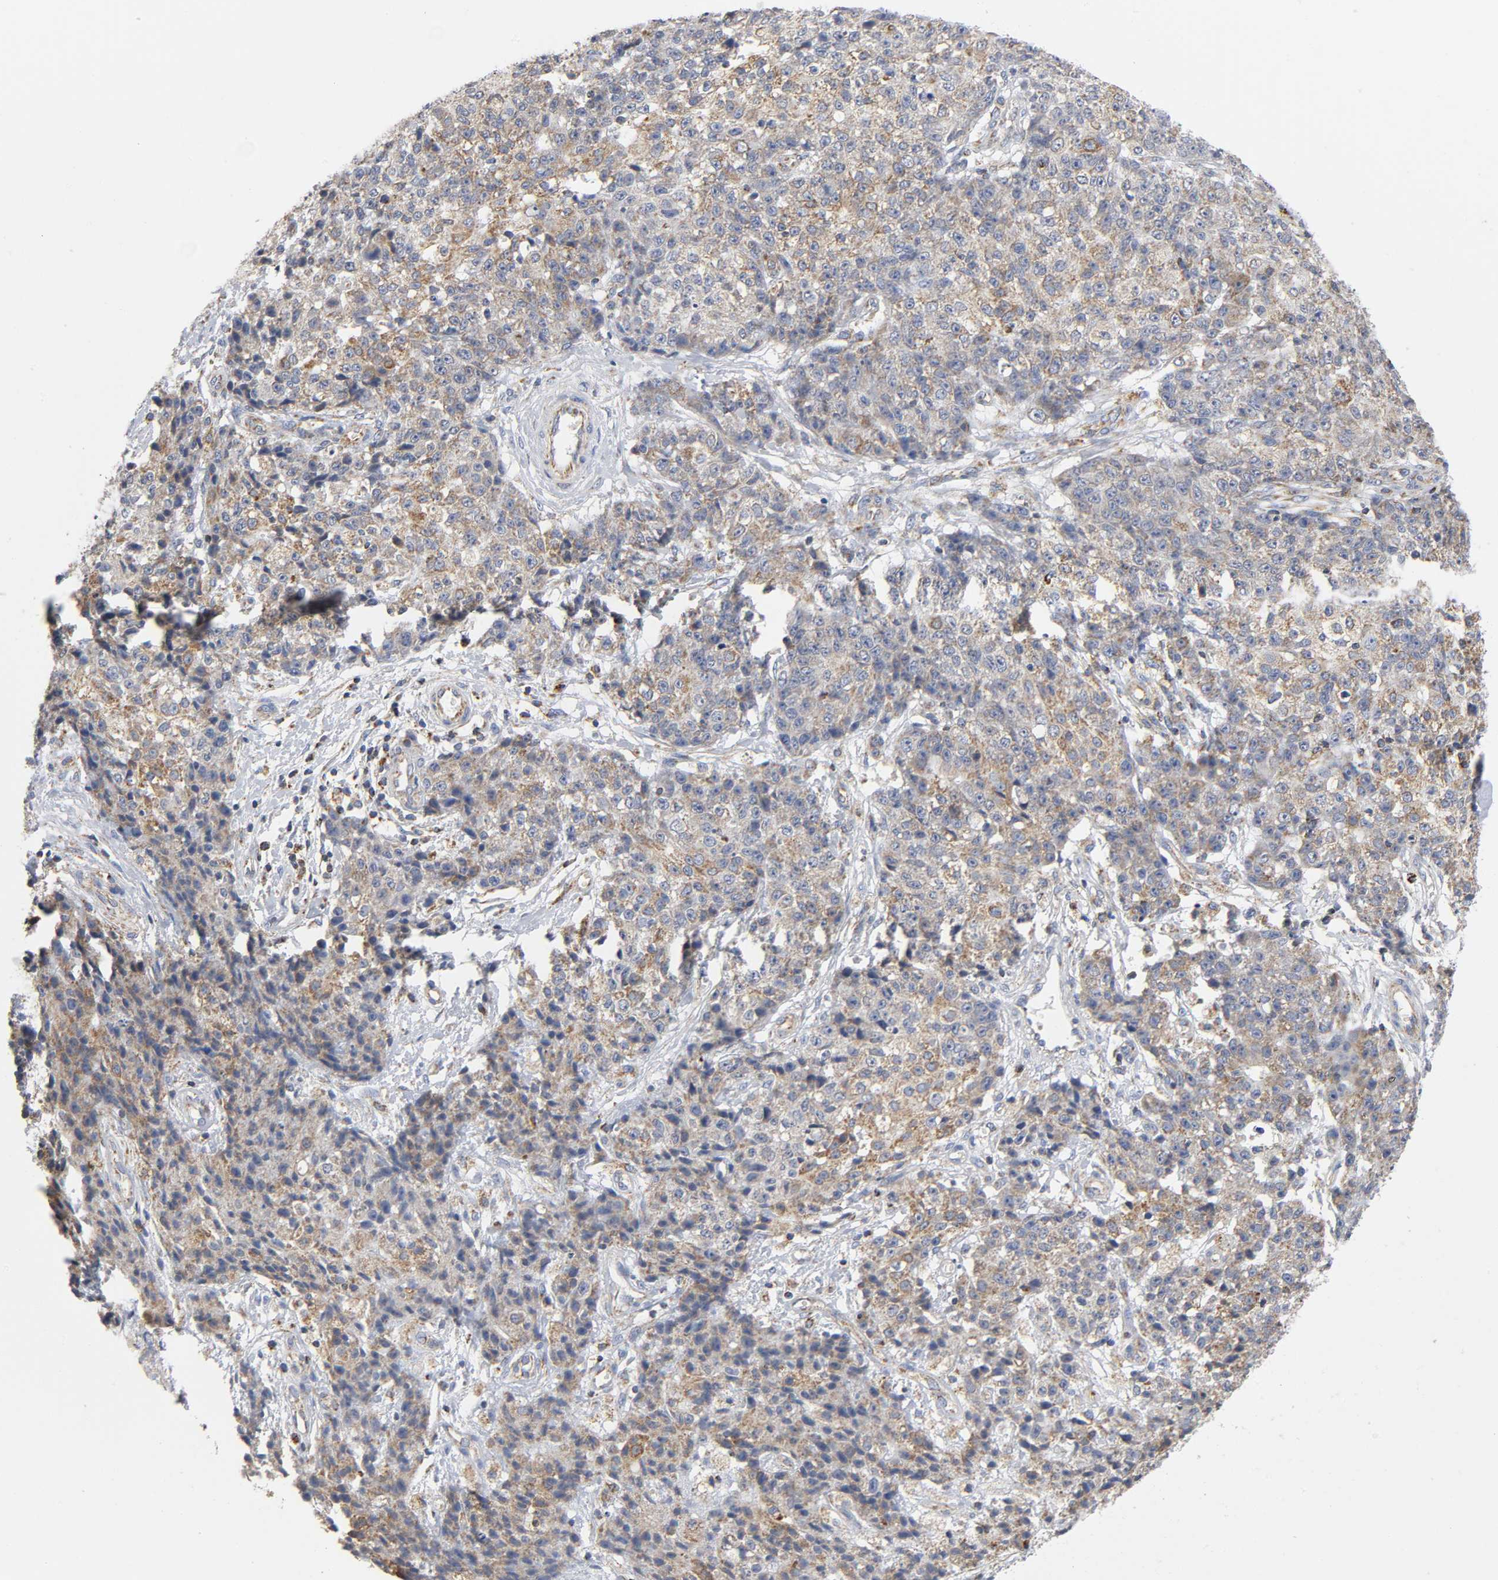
{"staining": {"intensity": "weak", "quantity": "25%-75%", "location": "cytoplasmic/membranous"}, "tissue": "ovarian cancer", "cell_type": "Tumor cells", "image_type": "cancer", "snomed": [{"axis": "morphology", "description": "Carcinoma, endometroid"}, {"axis": "topography", "description": "Ovary"}], "caption": "IHC of endometroid carcinoma (ovarian) shows low levels of weak cytoplasmic/membranous positivity in approximately 25%-75% of tumor cells.", "gene": "BAK1", "patient": {"sex": "female", "age": 42}}